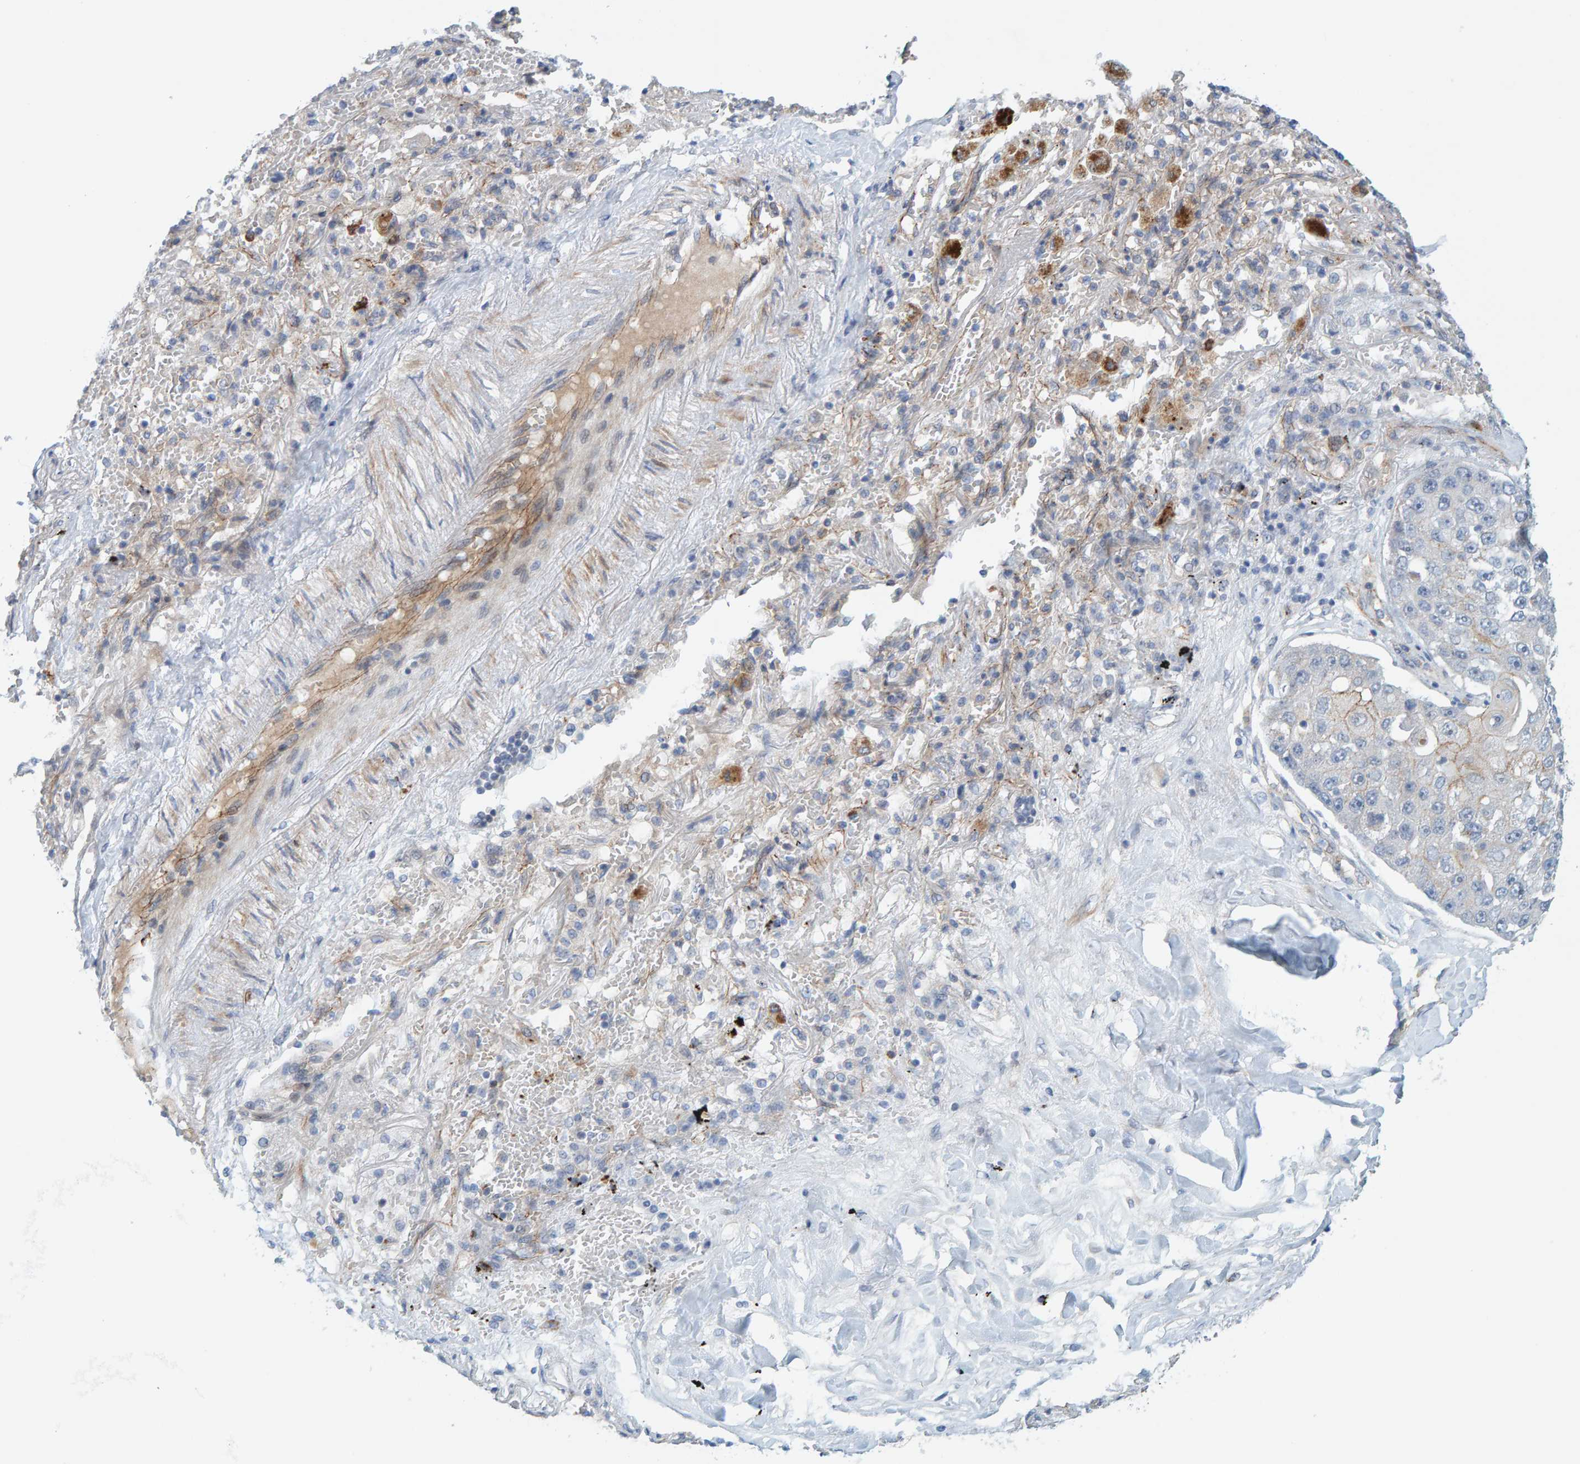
{"staining": {"intensity": "weak", "quantity": "<25%", "location": "cytoplasmic/membranous"}, "tissue": "lung cancer", "cell_type": "Tumor cells", "image_type": "cancer", "snomed": [{"axis": "morphology", "description": "Squamous cell carcinoma, NOS"}, {"axis": "topography", "description": "Lung"}], "caption": "This image is of lung cancer (squamous cell carcinoma) stained with IHC to label a protein in brown with the nuclei are counter-stained blue. There is no staining in tumor cells.", "gene": "KRBA2", "patient": {"sex": "male", "age": 61}}